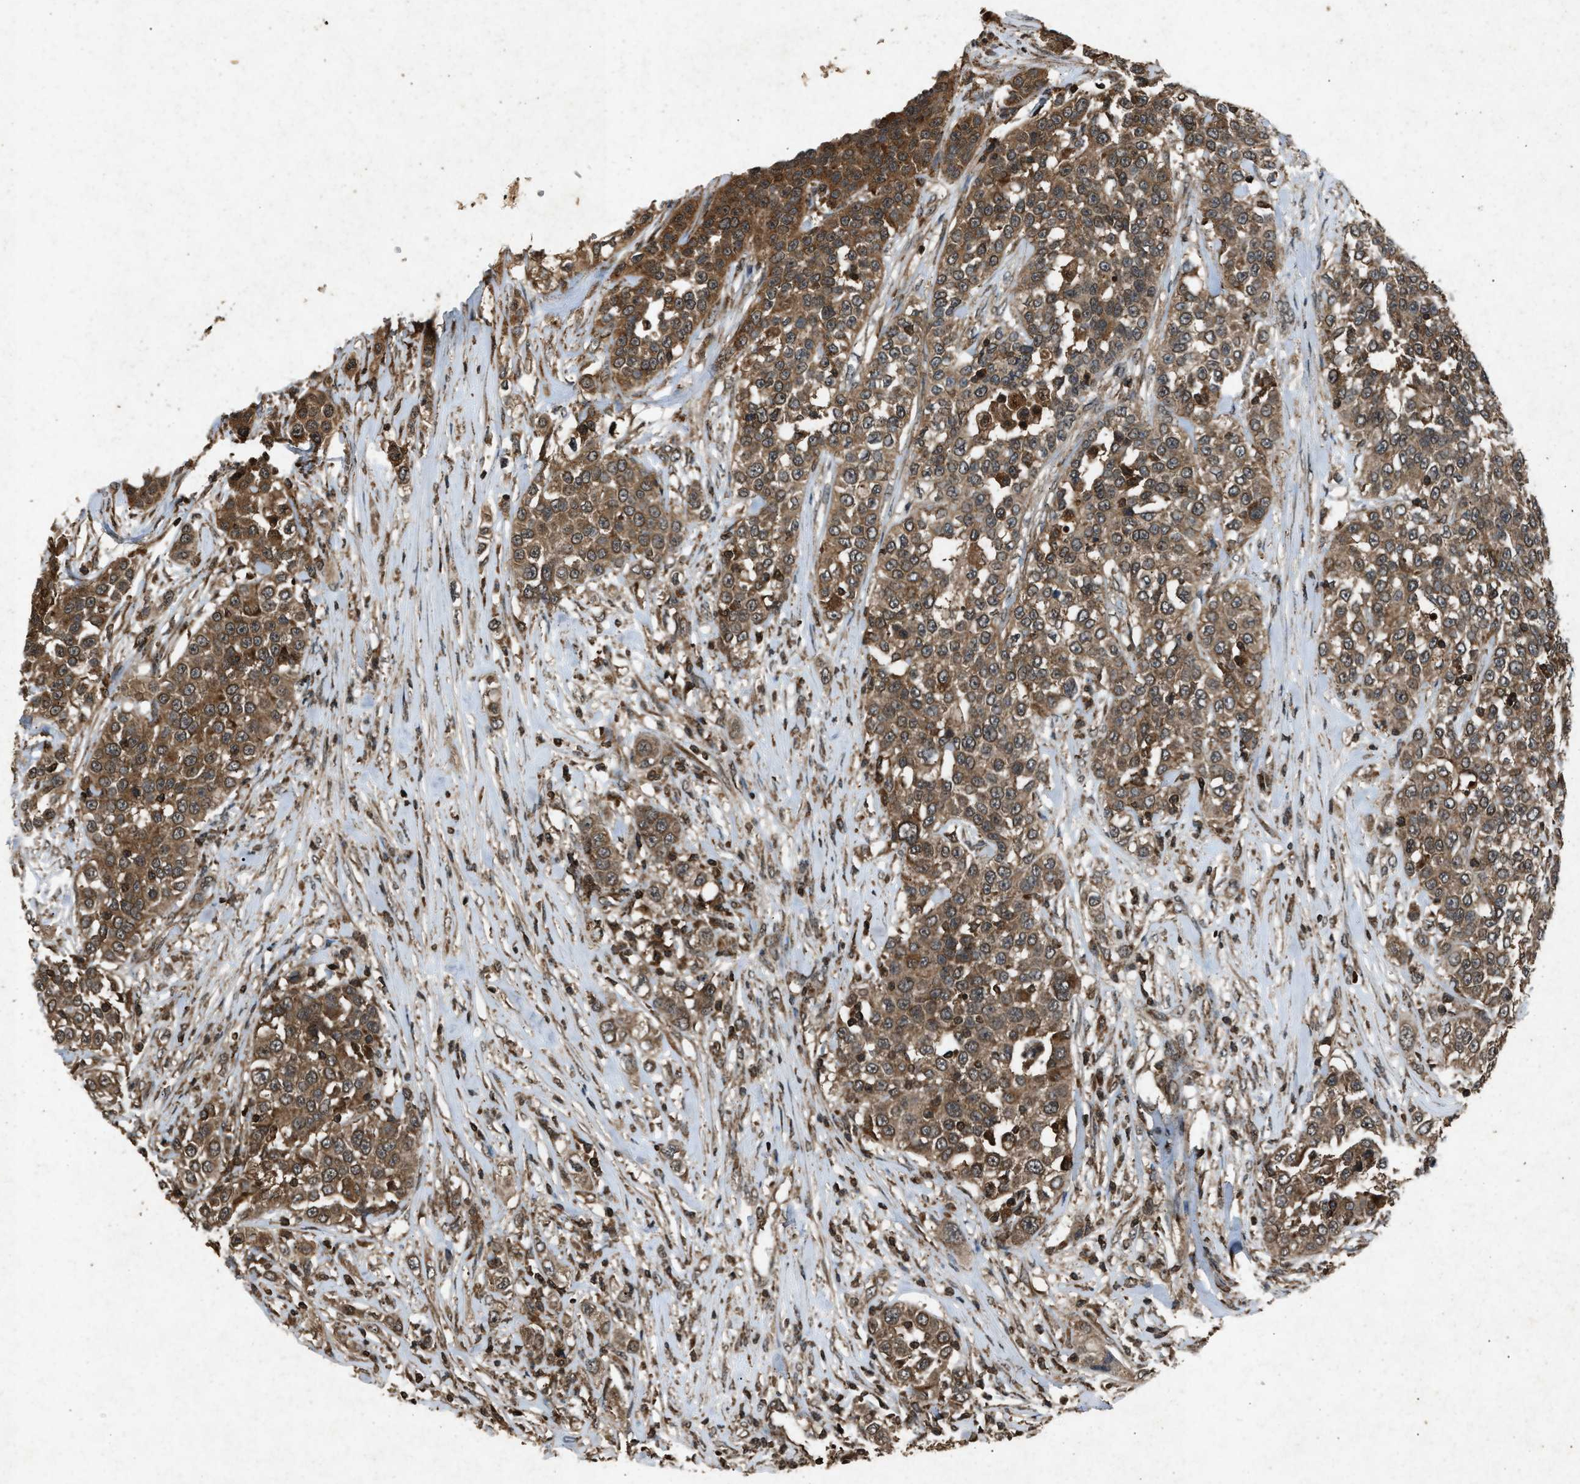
{"staining": {"intensity": "moderate", "quantity": ">75%", "location": "cytoplasmic/membranous"}, "tissue": "urothelial cancer", "cell_type": "Tumor cells", "image_type": "cancer", "snomed": [{"axis": "morphology", "description": "Urothelial carcinoma, High grade"}, {"axis": "topography", "description": "Urinary bladder"}], "caption": "Human urothelial cancer stained with a brown dye demonstrates moderate cytoplasmic/membranous positive staining in about >75% of tumor cells.", "gene": "OAS1", "patient": {"sex": "female", "age": 80}}